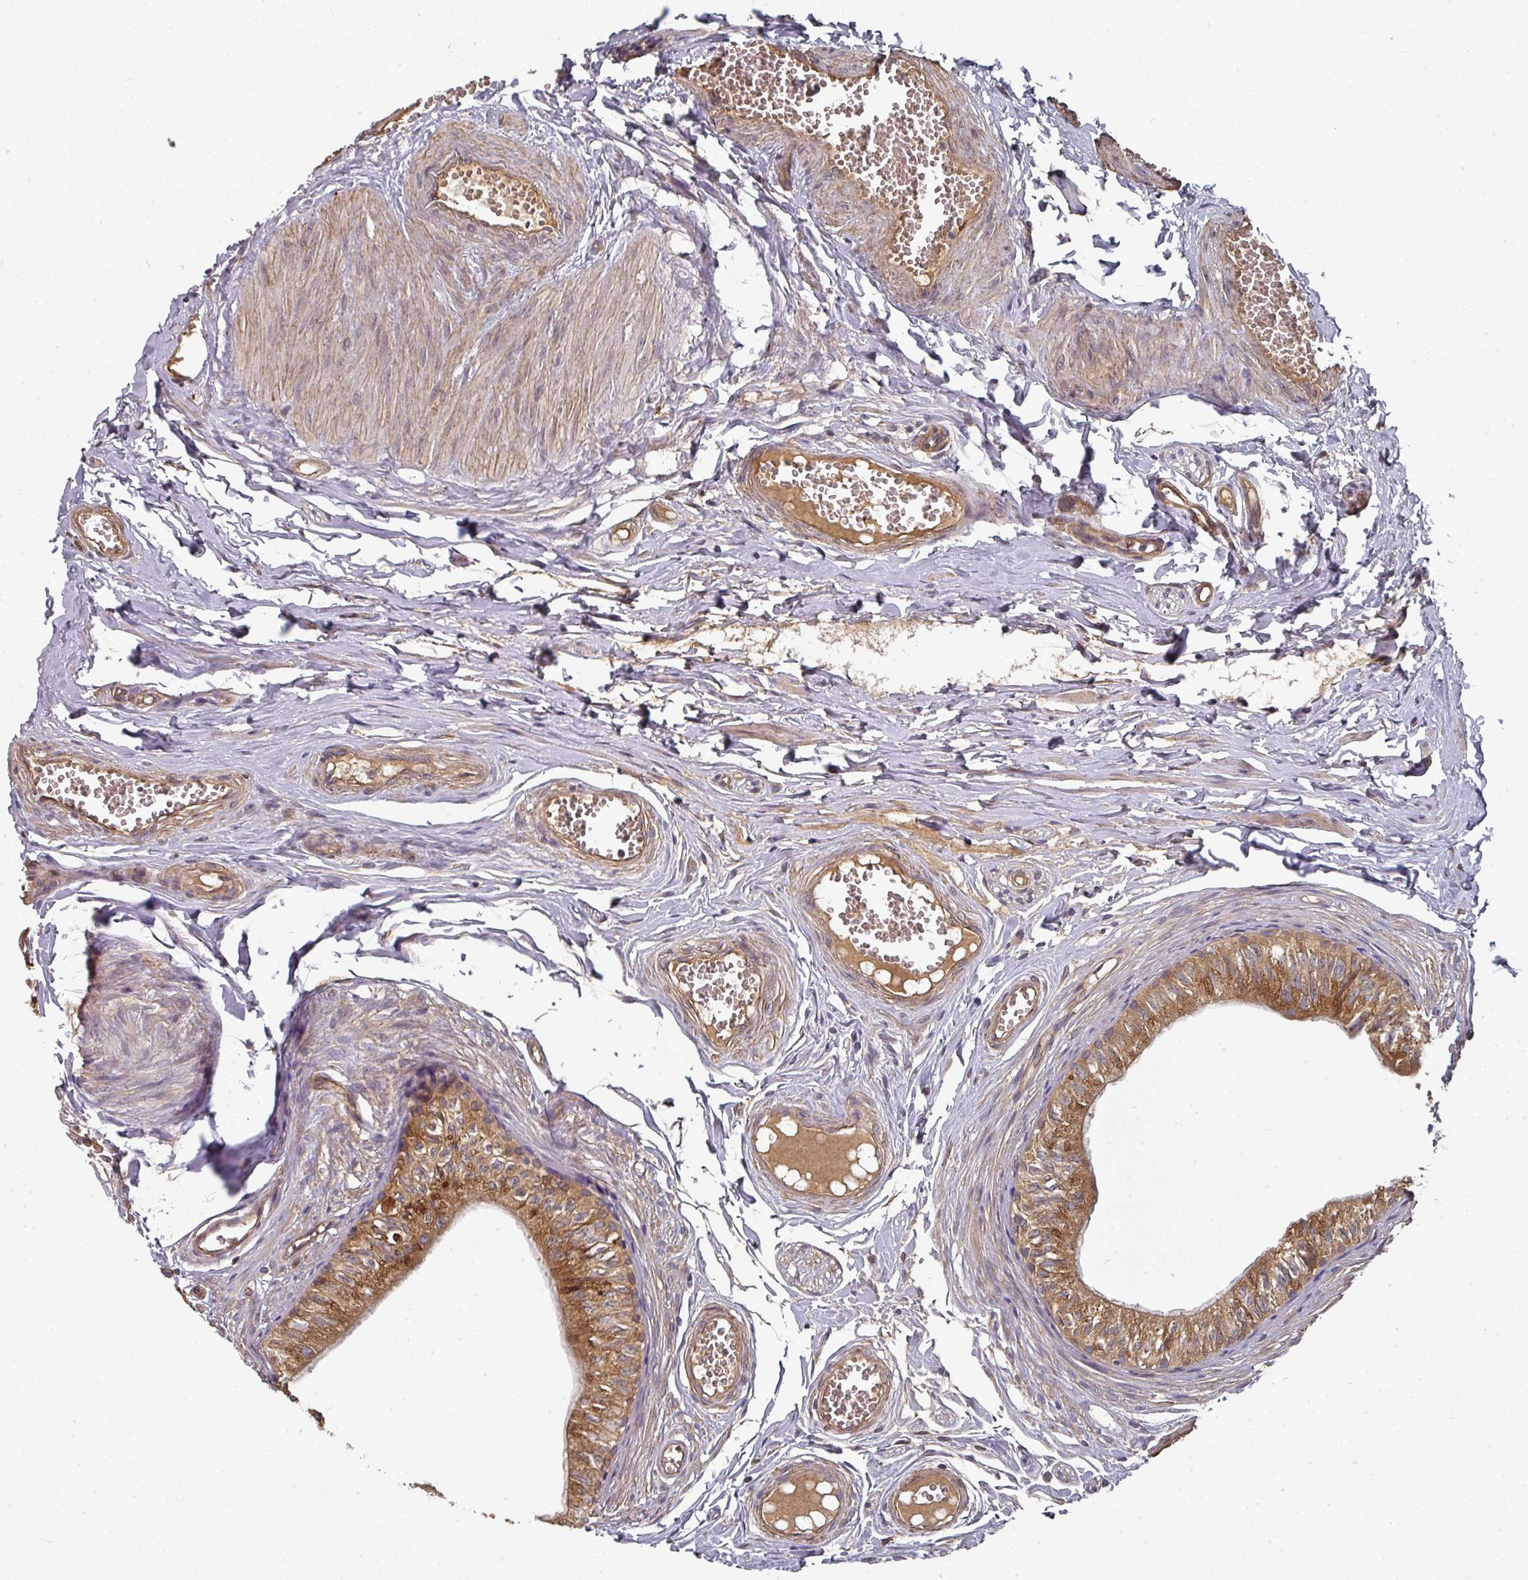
{"staining": {"intensity": "strong", "quantity": ">75%", "location": "cytoplasmic/membranous"}, "tissue": "epididymis", "cell_type": "Glandular cells", "image_type": "normal", "snomed": [{"axis": "morphology", "description": "Normal tissue, NOS"}, {"axis": "topography", "description": "Epididymis"}], "caption": "Immunohistochemistry (IHC) histopathology image of unremarkable epididymis: epididymis stained using IHC exhibits high levels of strong protein expression localized specifically in the cytoplasmic/membranous of glandular cells, appearing as a cytoplasmic/membranous brown color.", "gene": "EDEM2", "patient": {"sex": "male", "age": 37}}